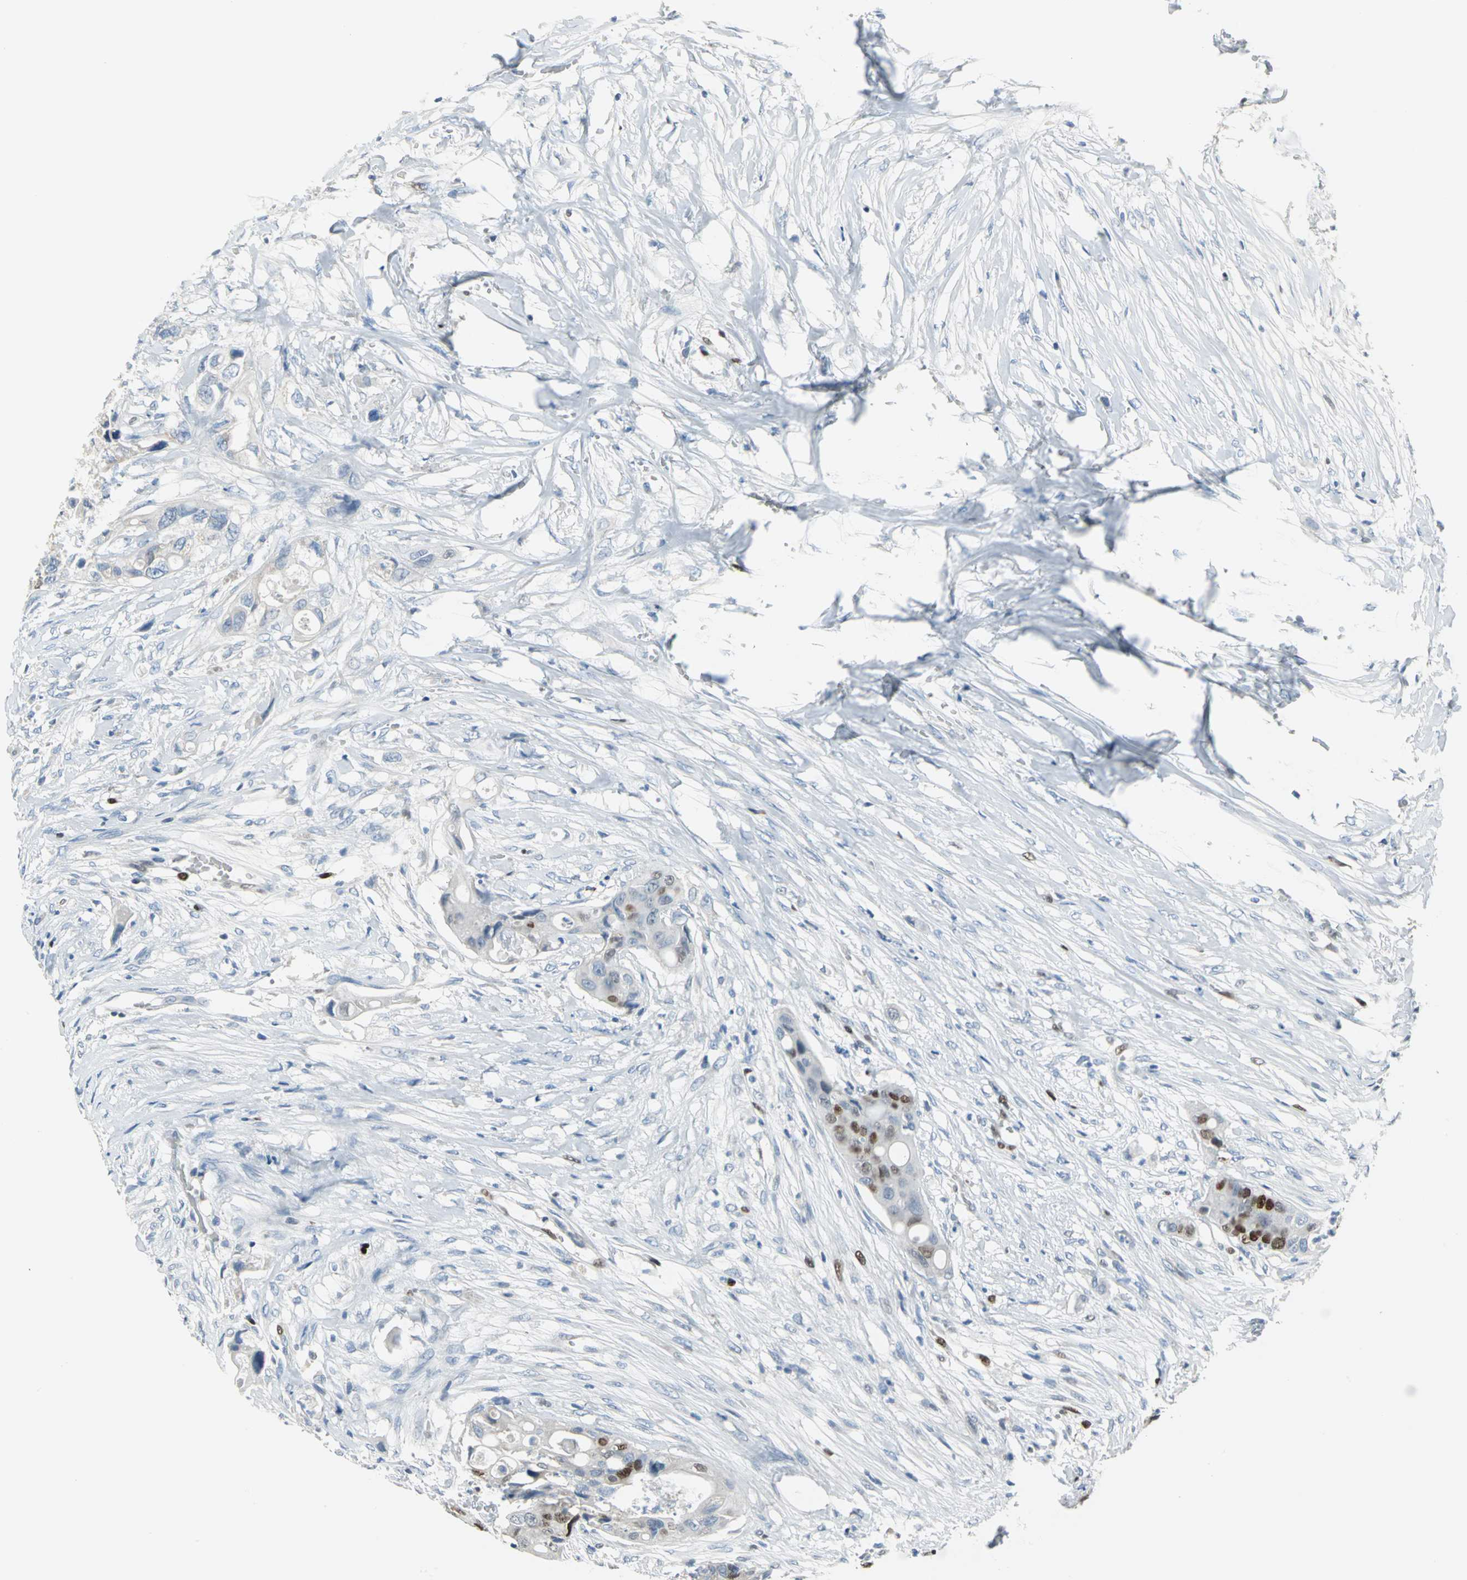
{"staining": {"intensity": "strong", "quantity": "25%-75%", "location": "nuclear"}, "tissue": "colorectal cancer", "cell_type": "Tumor cells", "image_type": "cancer", "snomed": [{"axis": "morphology", "description": "Adenocarcinoma, NOS"}, {"axis": "topography", "description": "Colon"}], "caption": "Adenocarcinoma (colorectal) stained with a brown dye exhibits strong nuclear positive positivity in approximately 25%-75% of tumor cells.", "gene": "MCM3", "patient": {"sex": "female", "age": 57}}